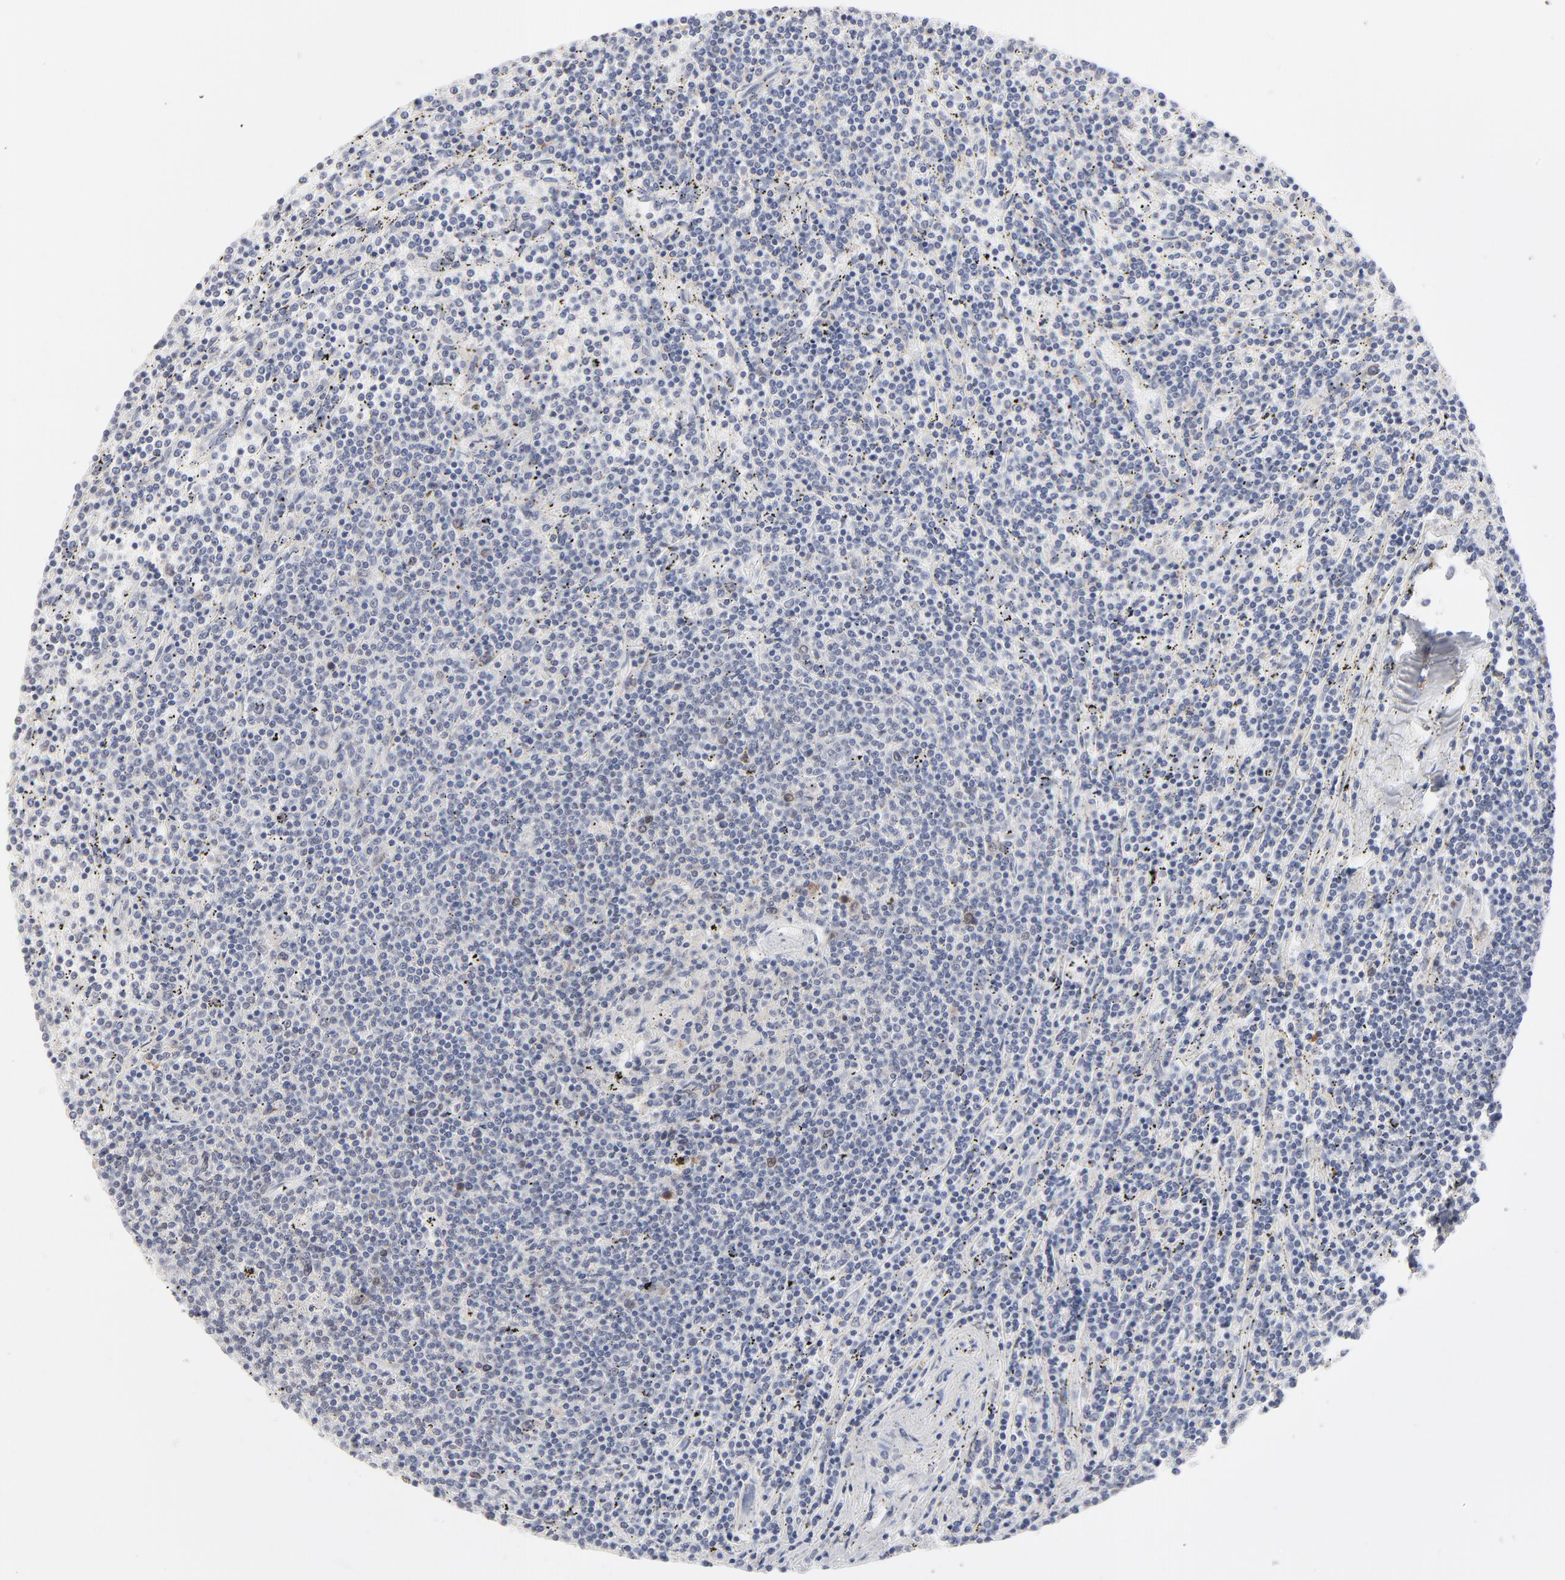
{"staining": {"intensity": "negative", "quantity": "none", "location": "none"}, "tissue": "lymphoma", "cell_type": "Tumor cells", "image_type": "cancer", "snomed": [{"axis": "morphology", "description": "Malignant lymphoma, non-Hodgkin's type, Low grade"}, {"axis": "topography", "description": "Spleen"}], "caption": "Lymphoma was stained to show a protein in brown. There is no significant staining in tumor cells.", "gene": "AURKA", "patient": {"sex": "female", "age": 50}}